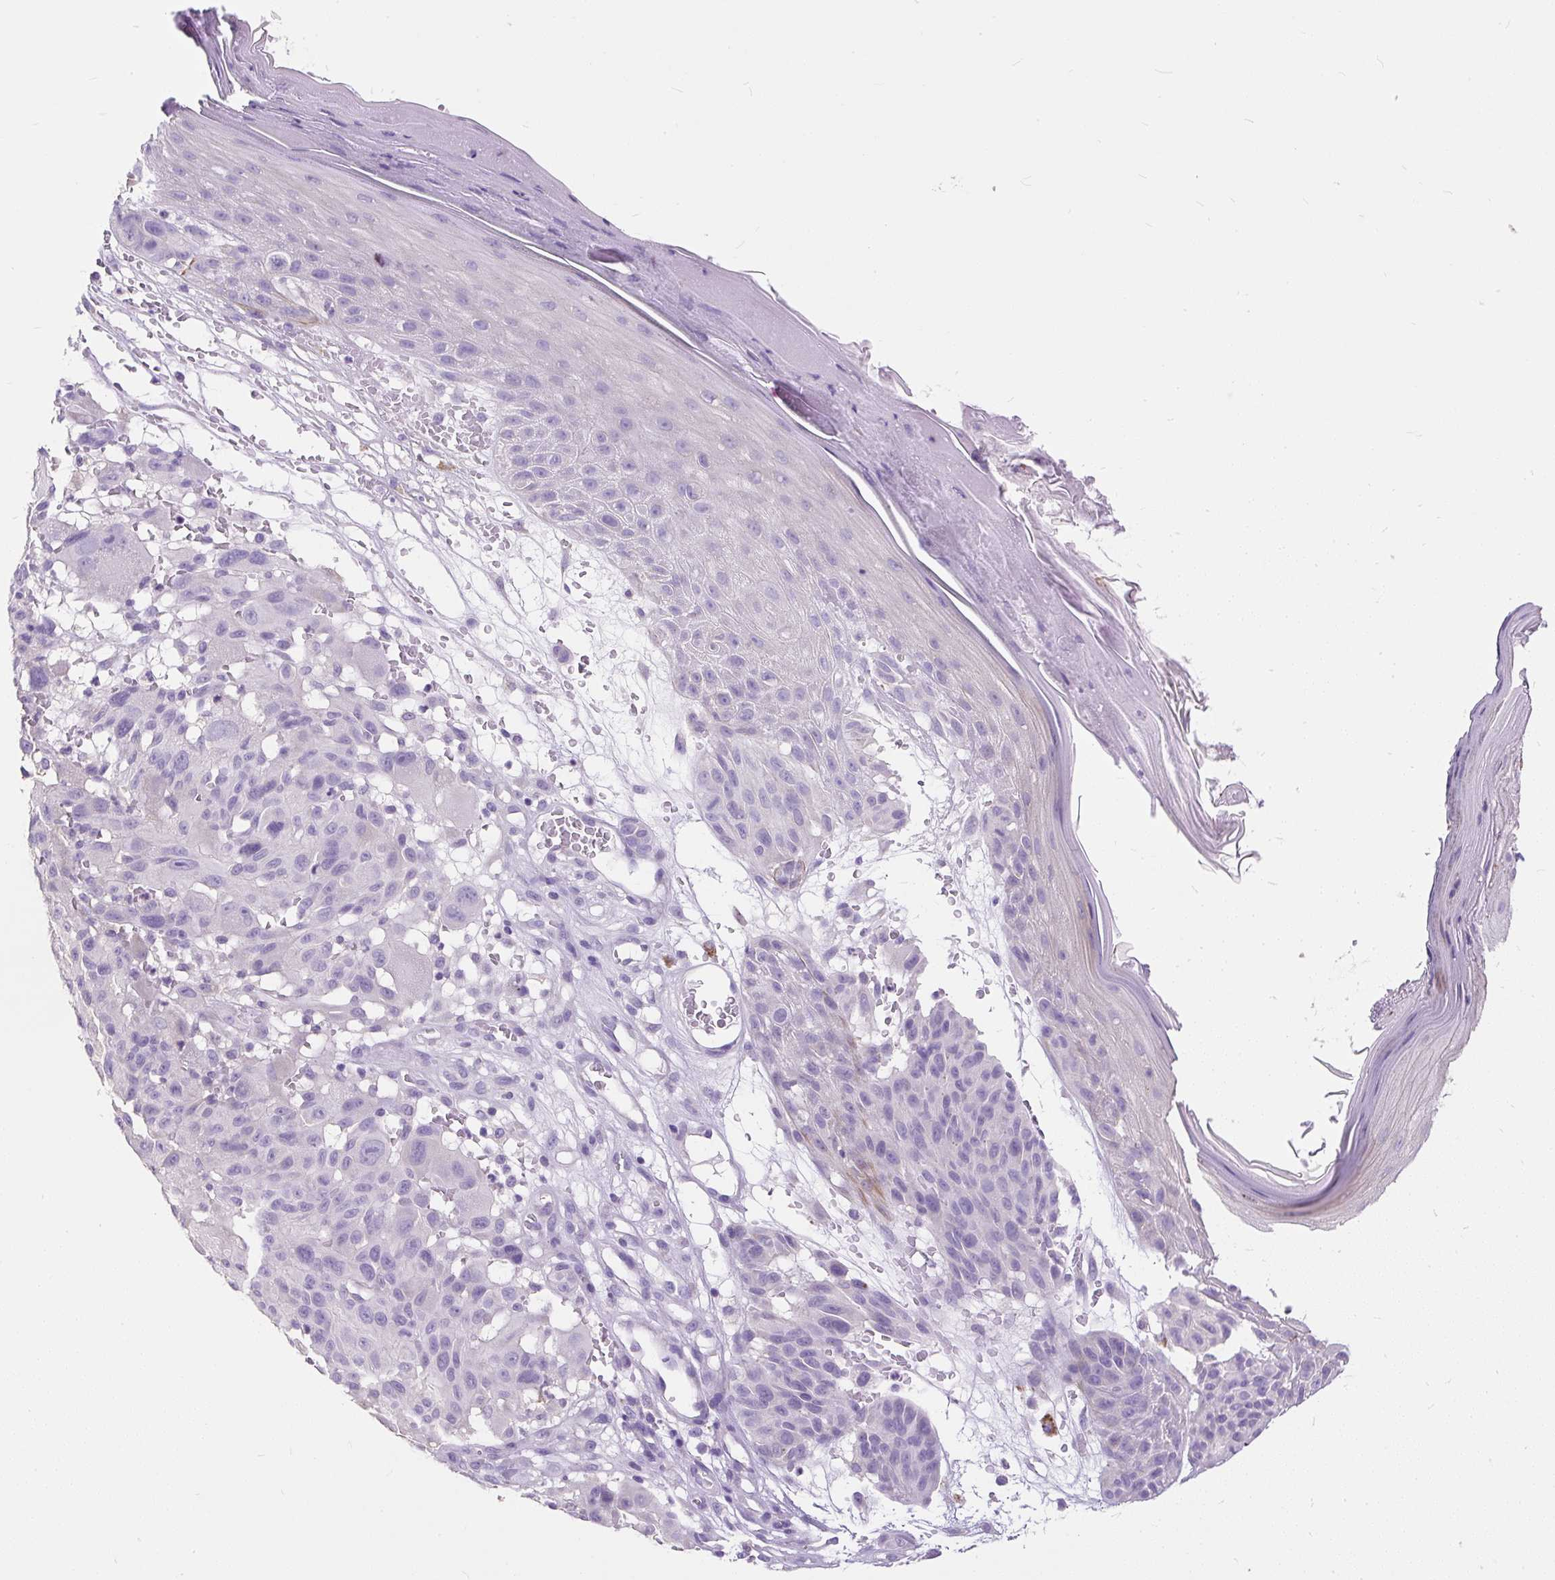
{"staining": {"intensity": "negative", "quantity": "none", "location": "none"}, "tissue": "melanoma", "cell_type": "Tumor cells", "image_type": "cancer", "snomed": [{"axis": "morphology", "description": "Malignant melanoma, NOS"}, {"axis": "topography", "description": "Skin"}], "caption": "Image shows no significant protein staining in tumor cells of malignant melanoma. (Brightfield microscopy of DAB immunohistochemistry at high magnification).", "gene": "GBX1", "patient": {"sex": "male", "age": 83}}